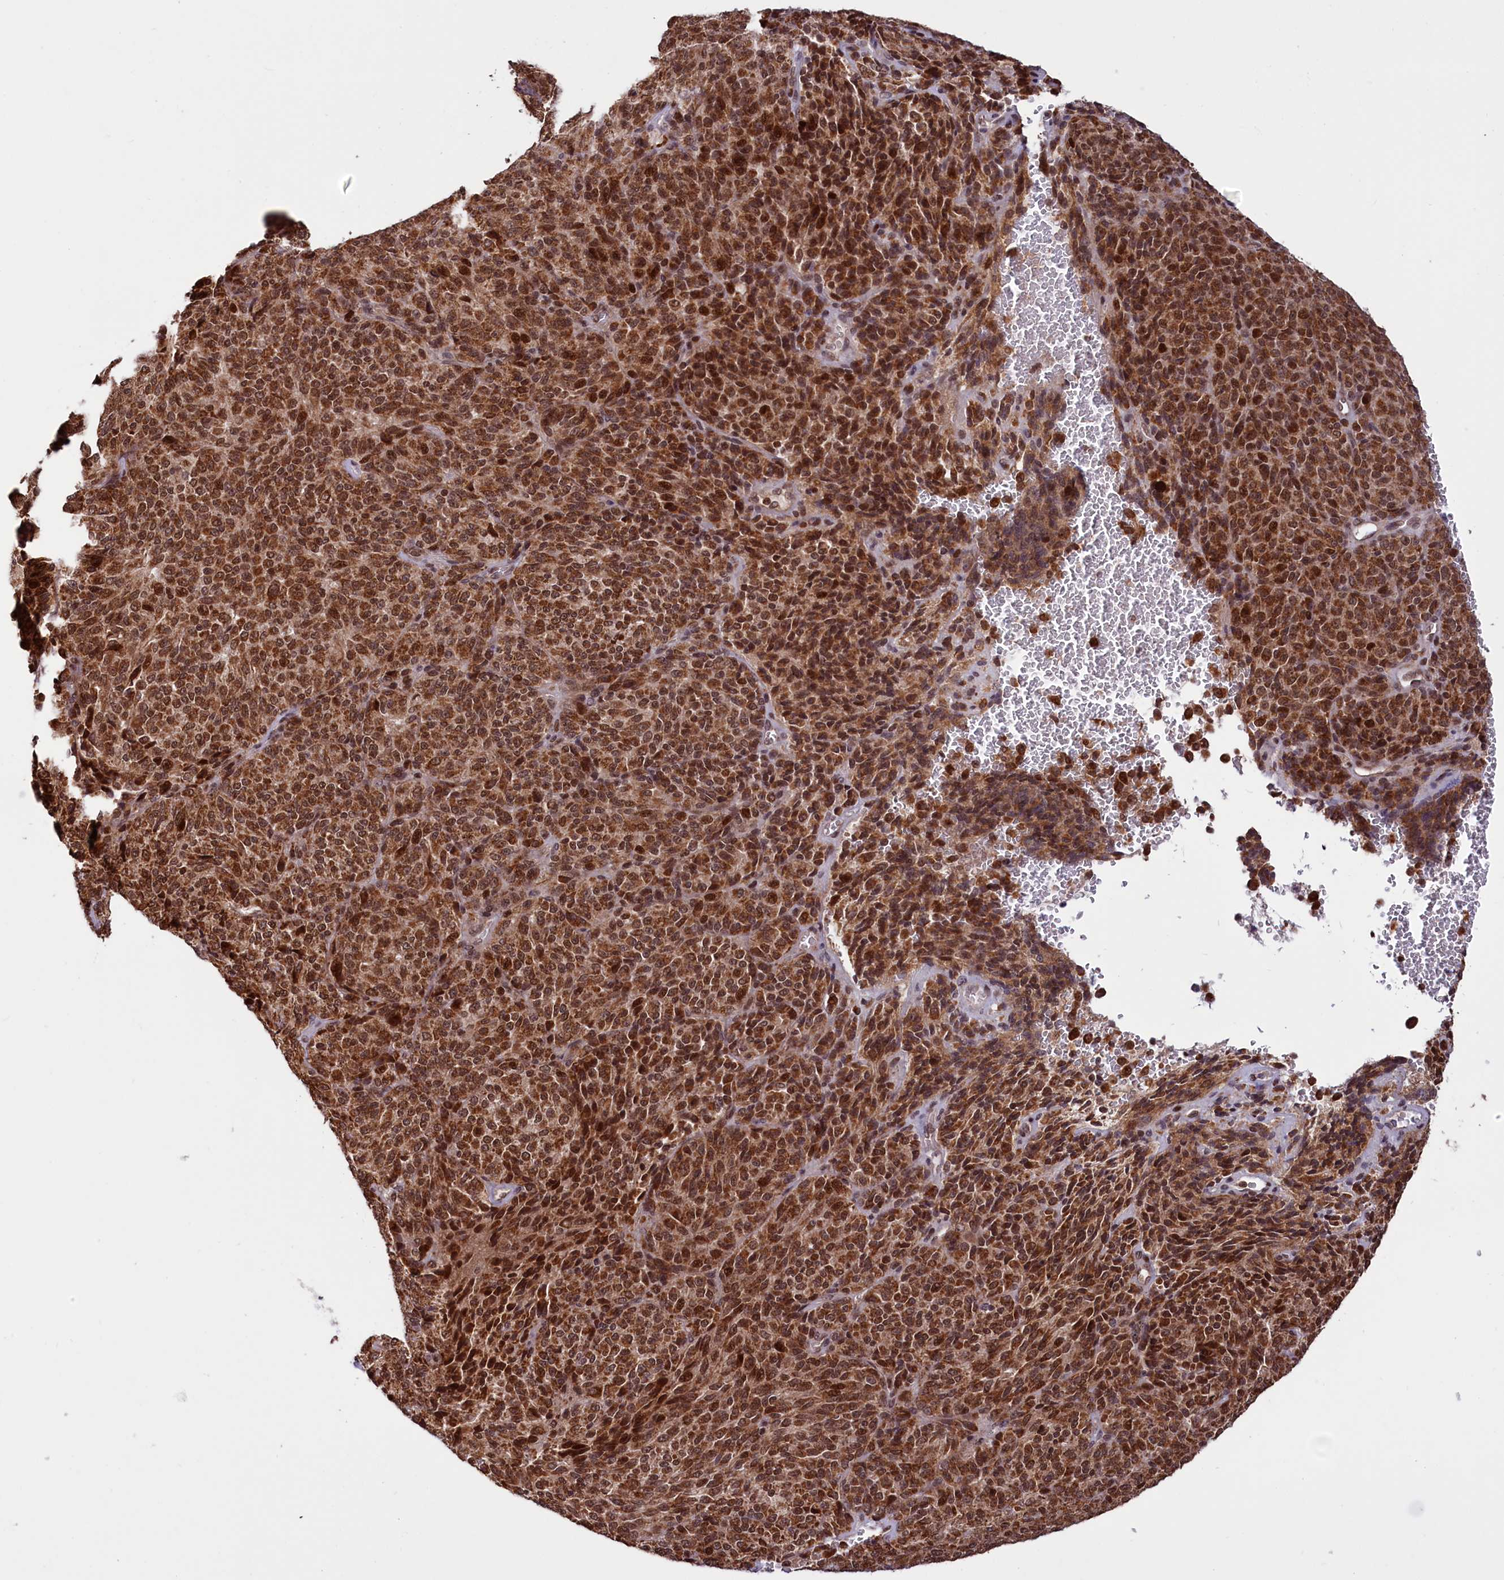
{"staining": {"intensity": "strong", "quantity": ">75%", "location": "cytoplasmic/membranous,nuclear"}, "tissue": "melanoma", "cell_type": "Tumor cells", "image_type": "cancer", "snomed": [{"axis": "morphology", "description": "Malignant melanoma, Metastatic site"}, {"axis": "topography", "description": "Brain"}], "caption": "Immunohistochemical staining of melanoma demonstrates strong cytoplasmic/membranous and nuclear protein positivity in about >75% of tumor cells.", "gene": "PHC3", "patient": {"sex": "female", "age": 56}}